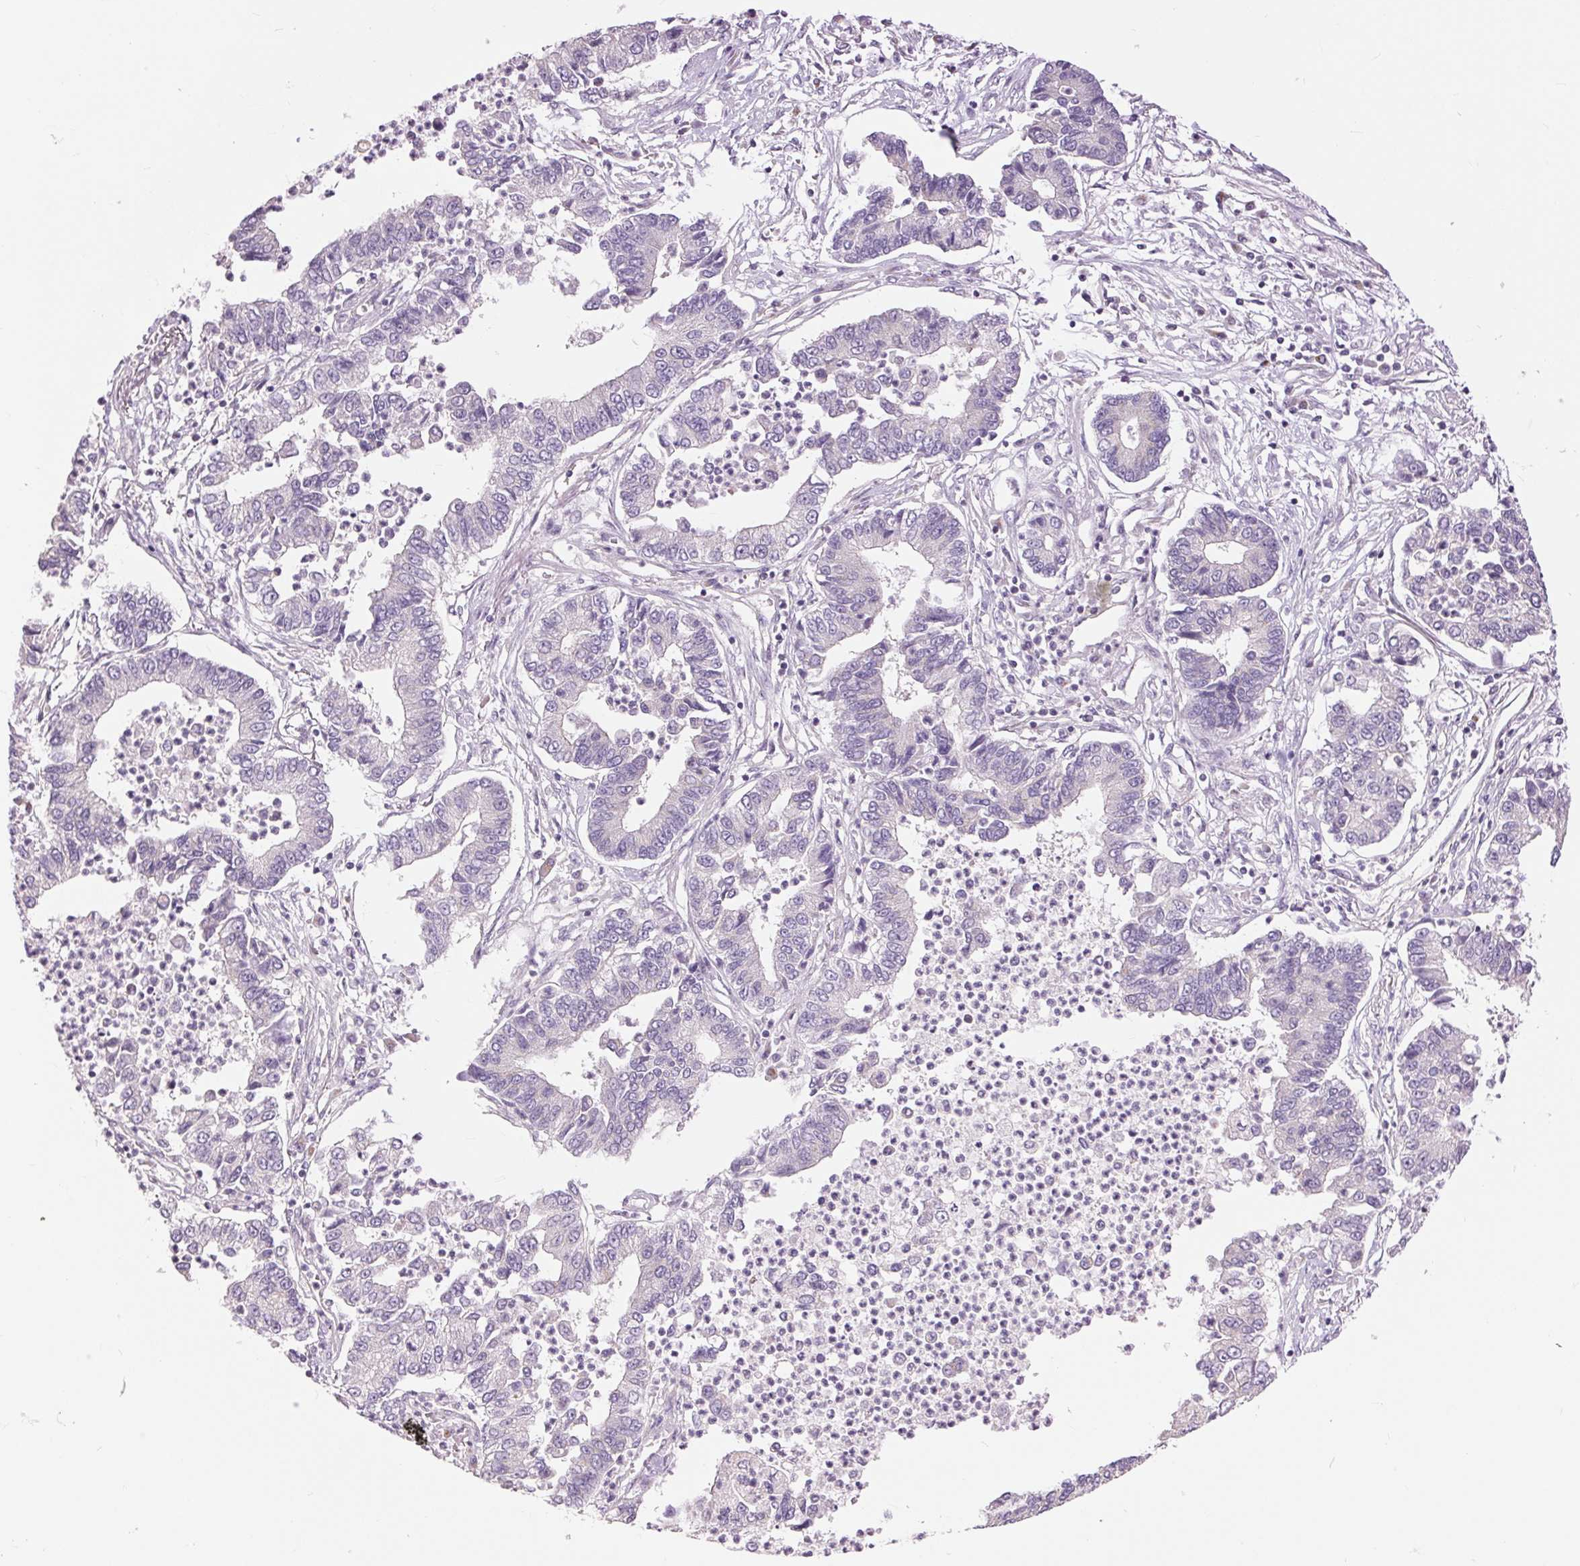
{"staining": {"intensity": "negative", "quantity": "none", "location": "none"}, "tissue": "lung cancer", "cell_type": "Tumor cells", "image_type": "cancer", "snomed": [{"axis": "morphology", "description": "Adenocarcinoma, NOS"}, {"axis": "topography", "description": "Lung"}], "caption": "The micrograph displays no significant positivity in tumor cells of lung cancer (adenocarcinoma).", "gene": "CTNNA3", "patient": {"sex": "female", "age": 57}}